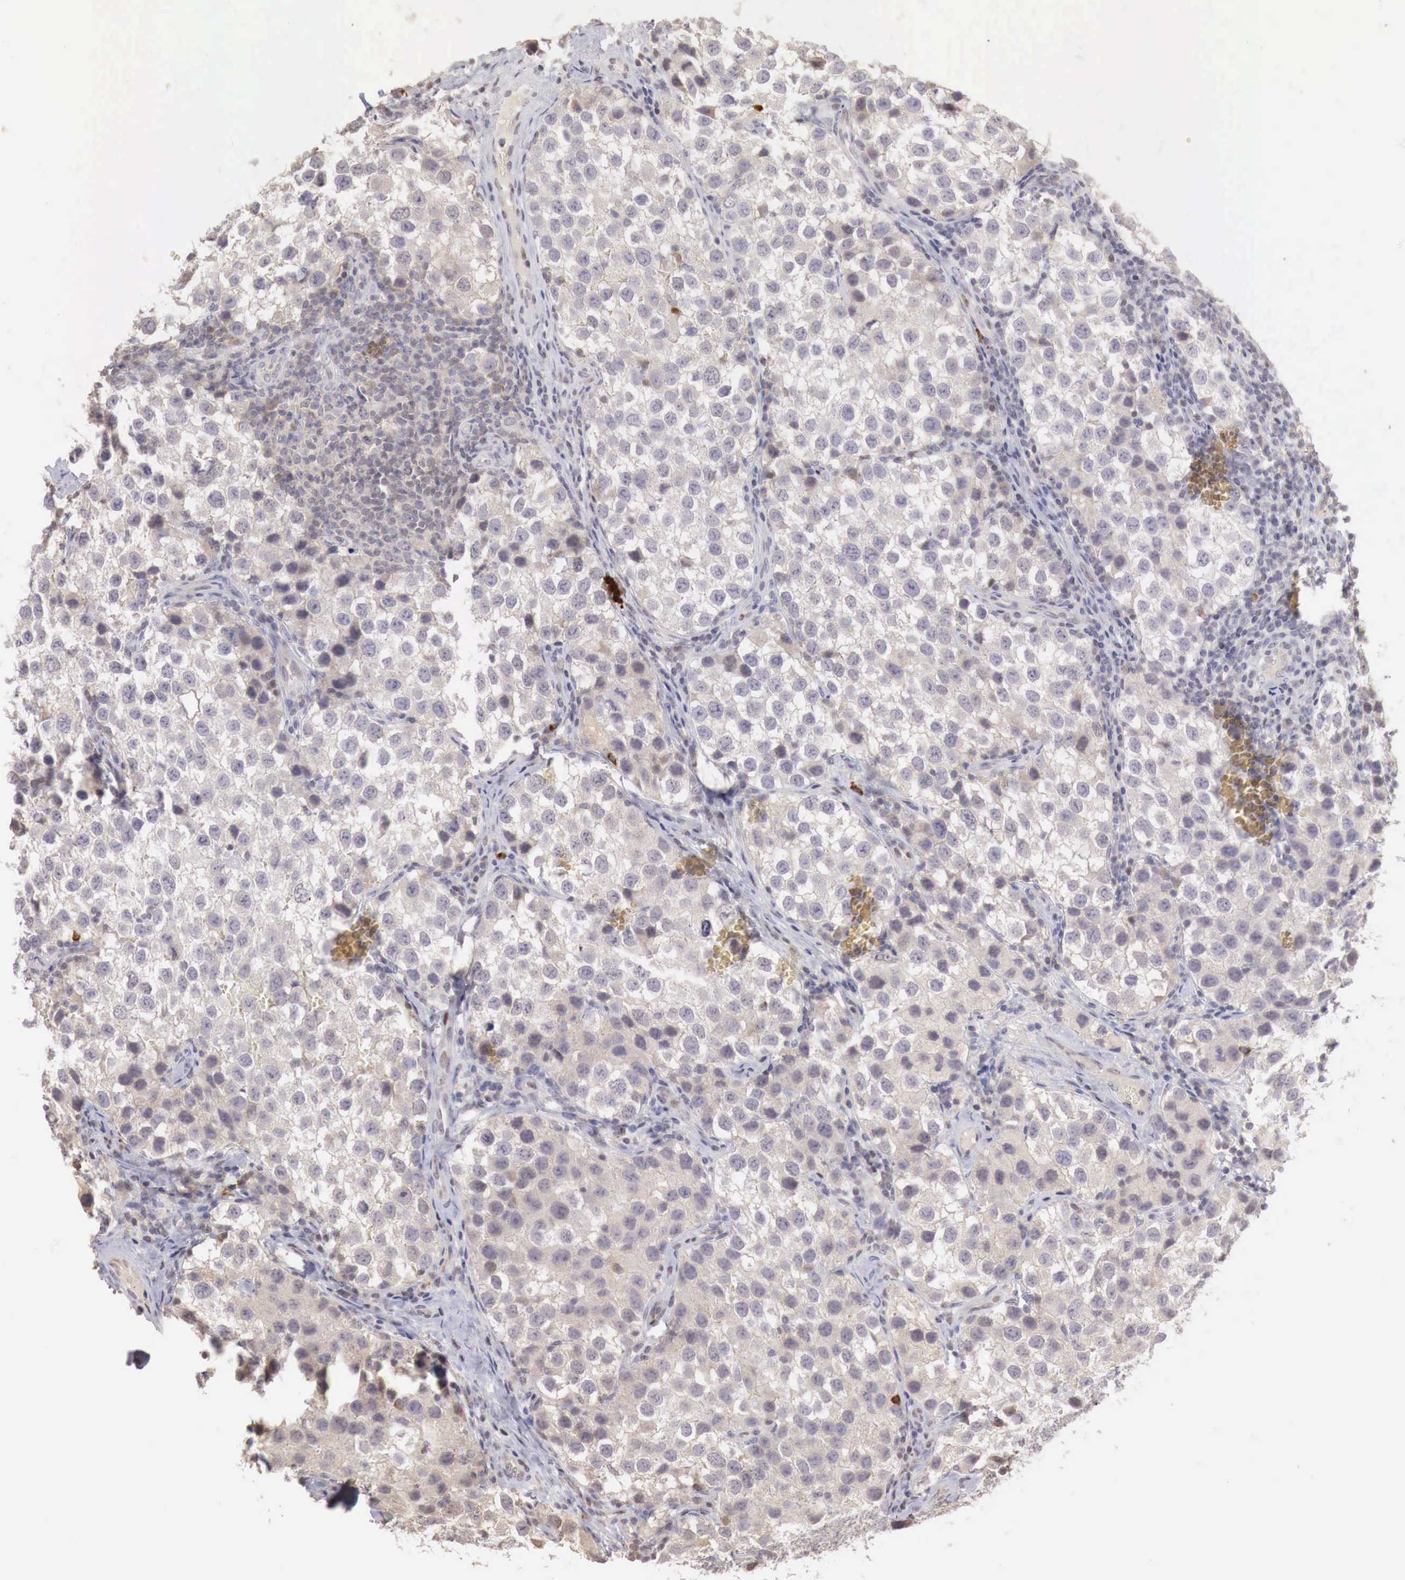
{"staining": {"intensity": "weak", "quantity": ">75%", "location": "cytoplasmic/membranous"}, "tissue": "testis cancer", "cell_type": "Tumor cells", "image_type": "cancer", "snomed": [{"axis": "morphology", "description": "Seminoma, NOS"}, {"axis": "topography", "description": "Testis"}], "caption": "Immunohistochemistry (DAB (3,3'-diaminobenzidine)) staining of testis cancer demonstrates weak cytoplasmic/membranous protein positivity in approximately >75% of tumor cells.", "gene": "TBC1D9", "patient": {"sex": "male", "age": 39}}